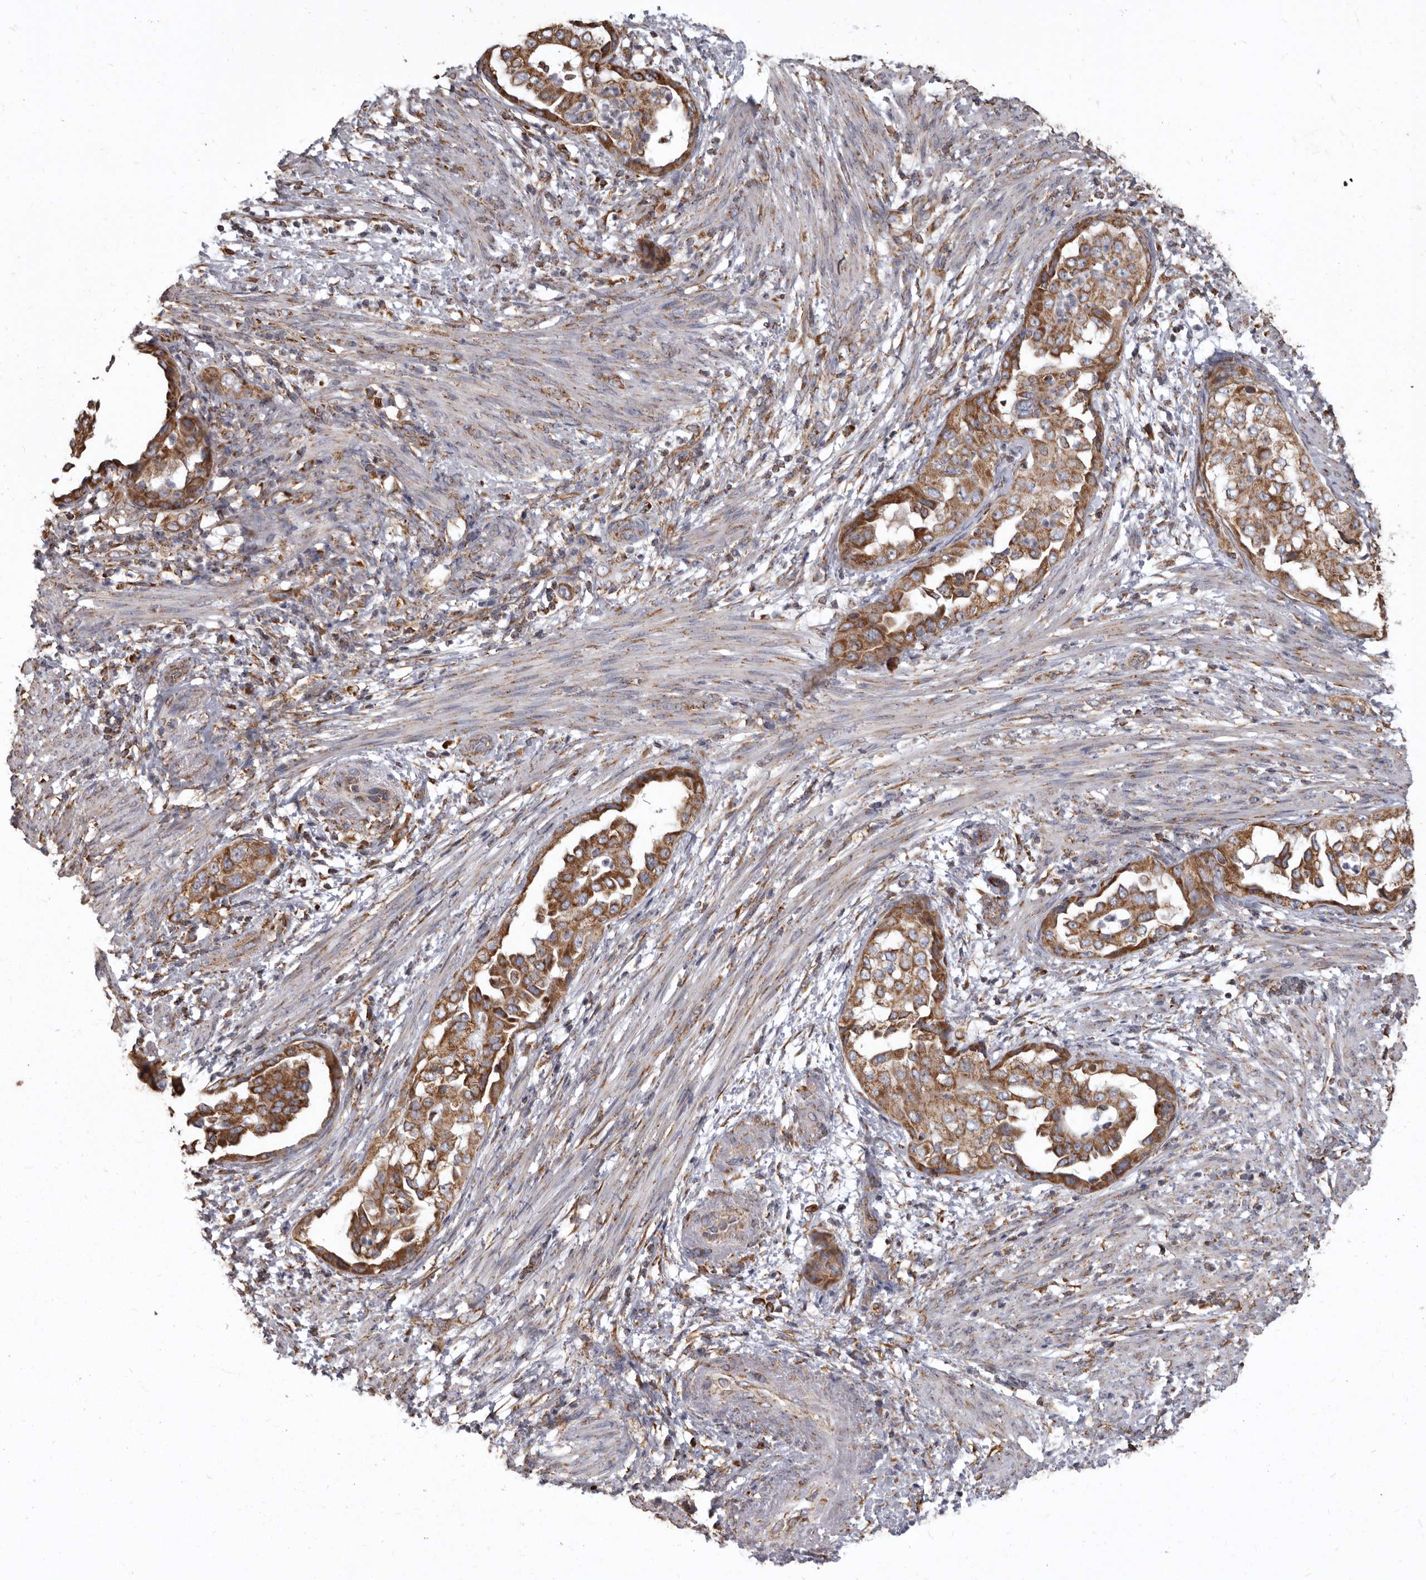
{"staining": {"intensity": "moderate", "quantity": ">75%", "location": "cytoplasmic/membranous"}, "tissue": "endometrial cancer", "cell_type": "Tumor cells", "image_type": "cancer", "snomed": [{"axis": "morphology", "description": "Adenocarcinoma, NOS"}, {"axis": "topography", "description": "Endometrium"}], "caption": "Protein expression by immunohistochemistry displays moderate cytoplasmic/membranous expression in about >75% of tumor cells in endometrial cancer (adenocarcinoma). The protein is stained brown, and the nuclei are stained in blue (DAB IHC with brightfield microscopy, high magnification).", "gene": "CDK5RAP3", "patient": {"sex": "female", "age": 85}}